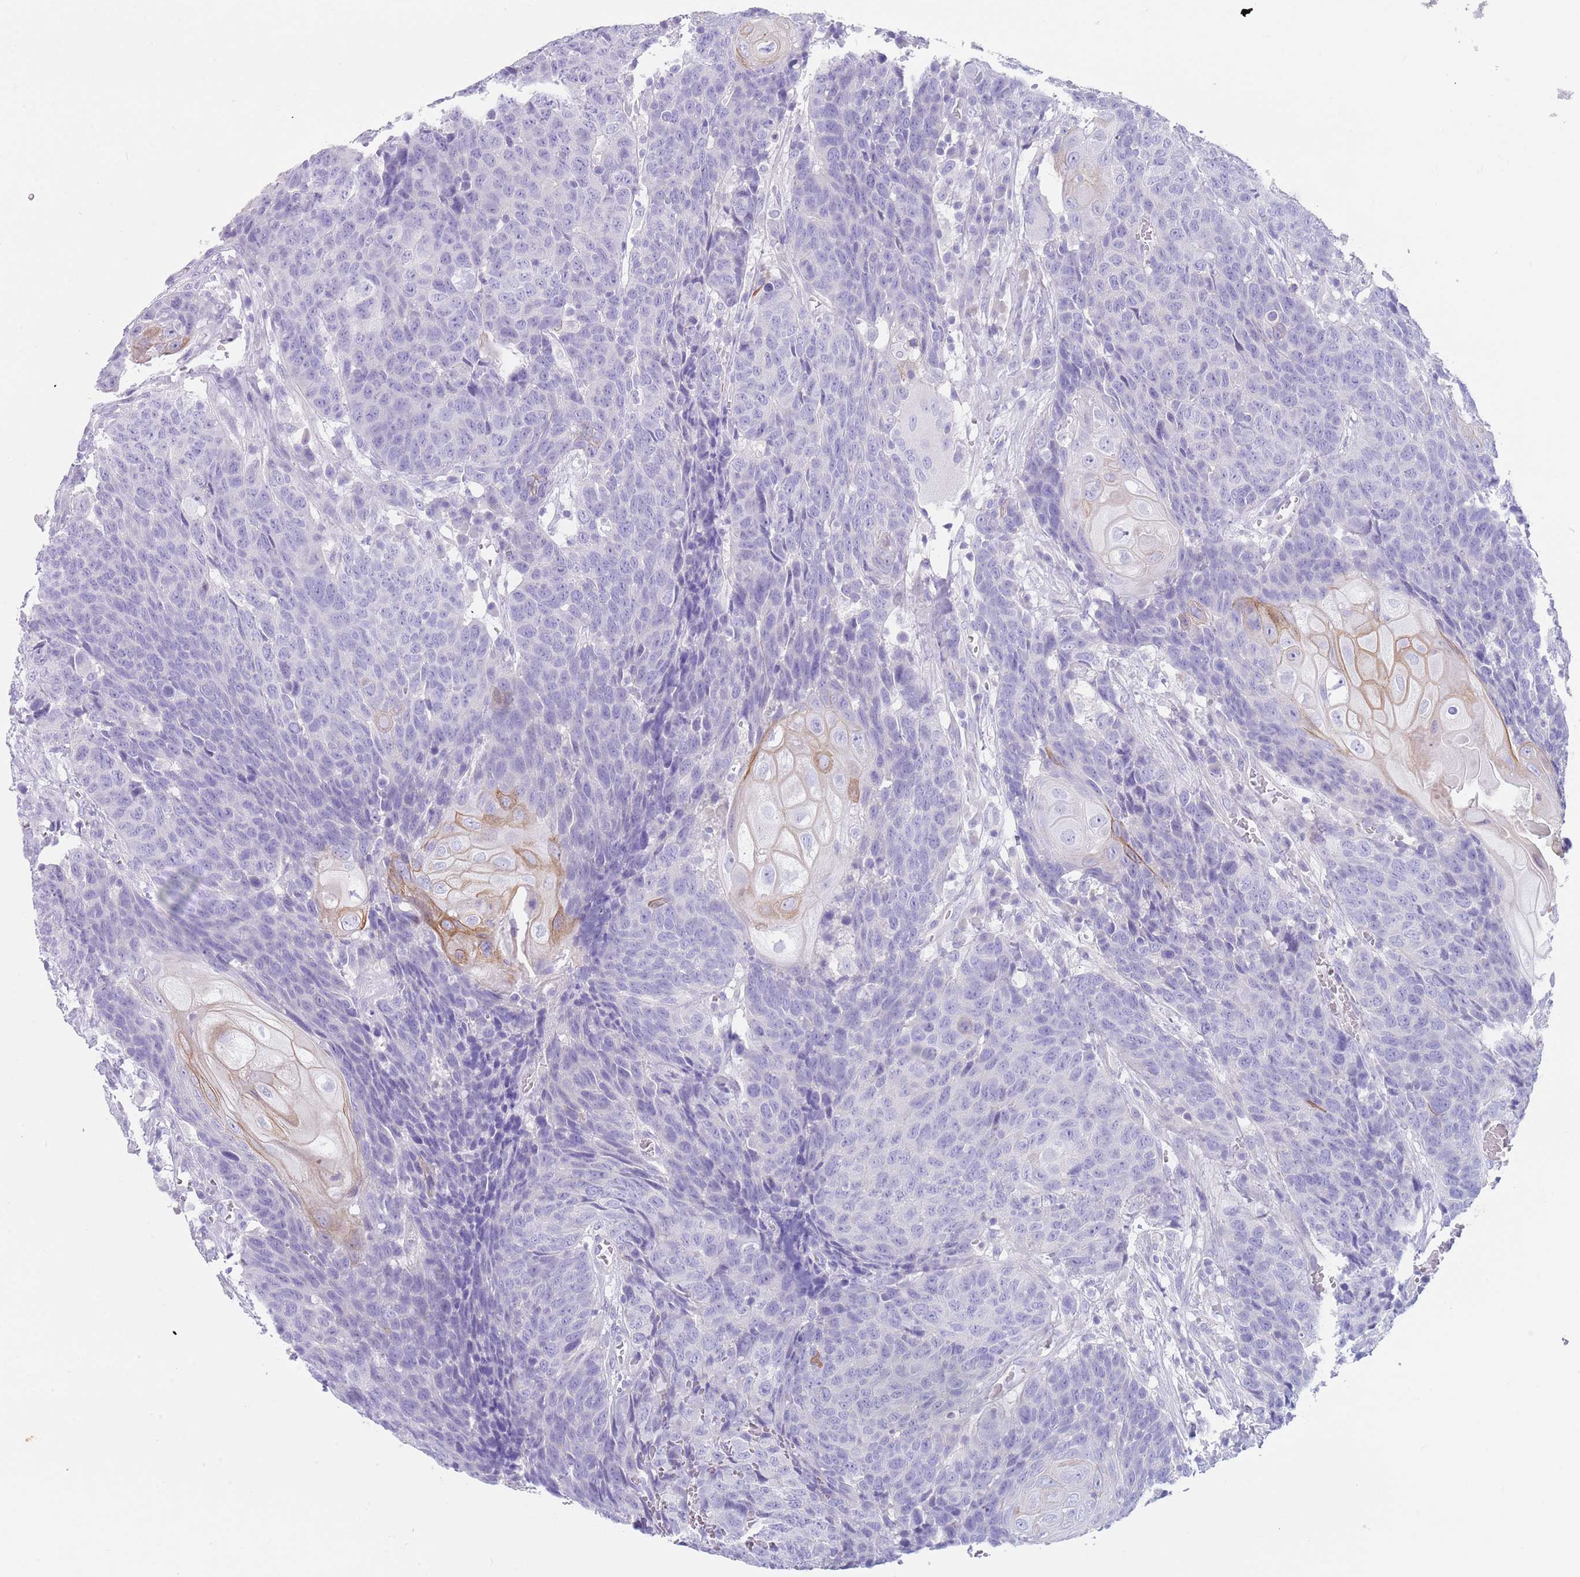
{"staining": {"intensity": "moderate", "quantity": "<25%", "location": "cytoplasmic/membranous"}, "tissue": "head and neck cancer", "cell_type": "Tumor cells", "image_type": "cancer", "snomed": [{"axis": "morphology", "description": "Squamous cell carcinoma, NOS"}, {"axis": "topography", "description": "Head-Neck"}], "caption": "Human head and neck cancer stained for a protein (brown) exhibits moderate cytoplasmic/membranous positive staining in about <25% of tumor cells.", "gene": "CPXM2", "patient": {"sex": "male", "age": 66}}